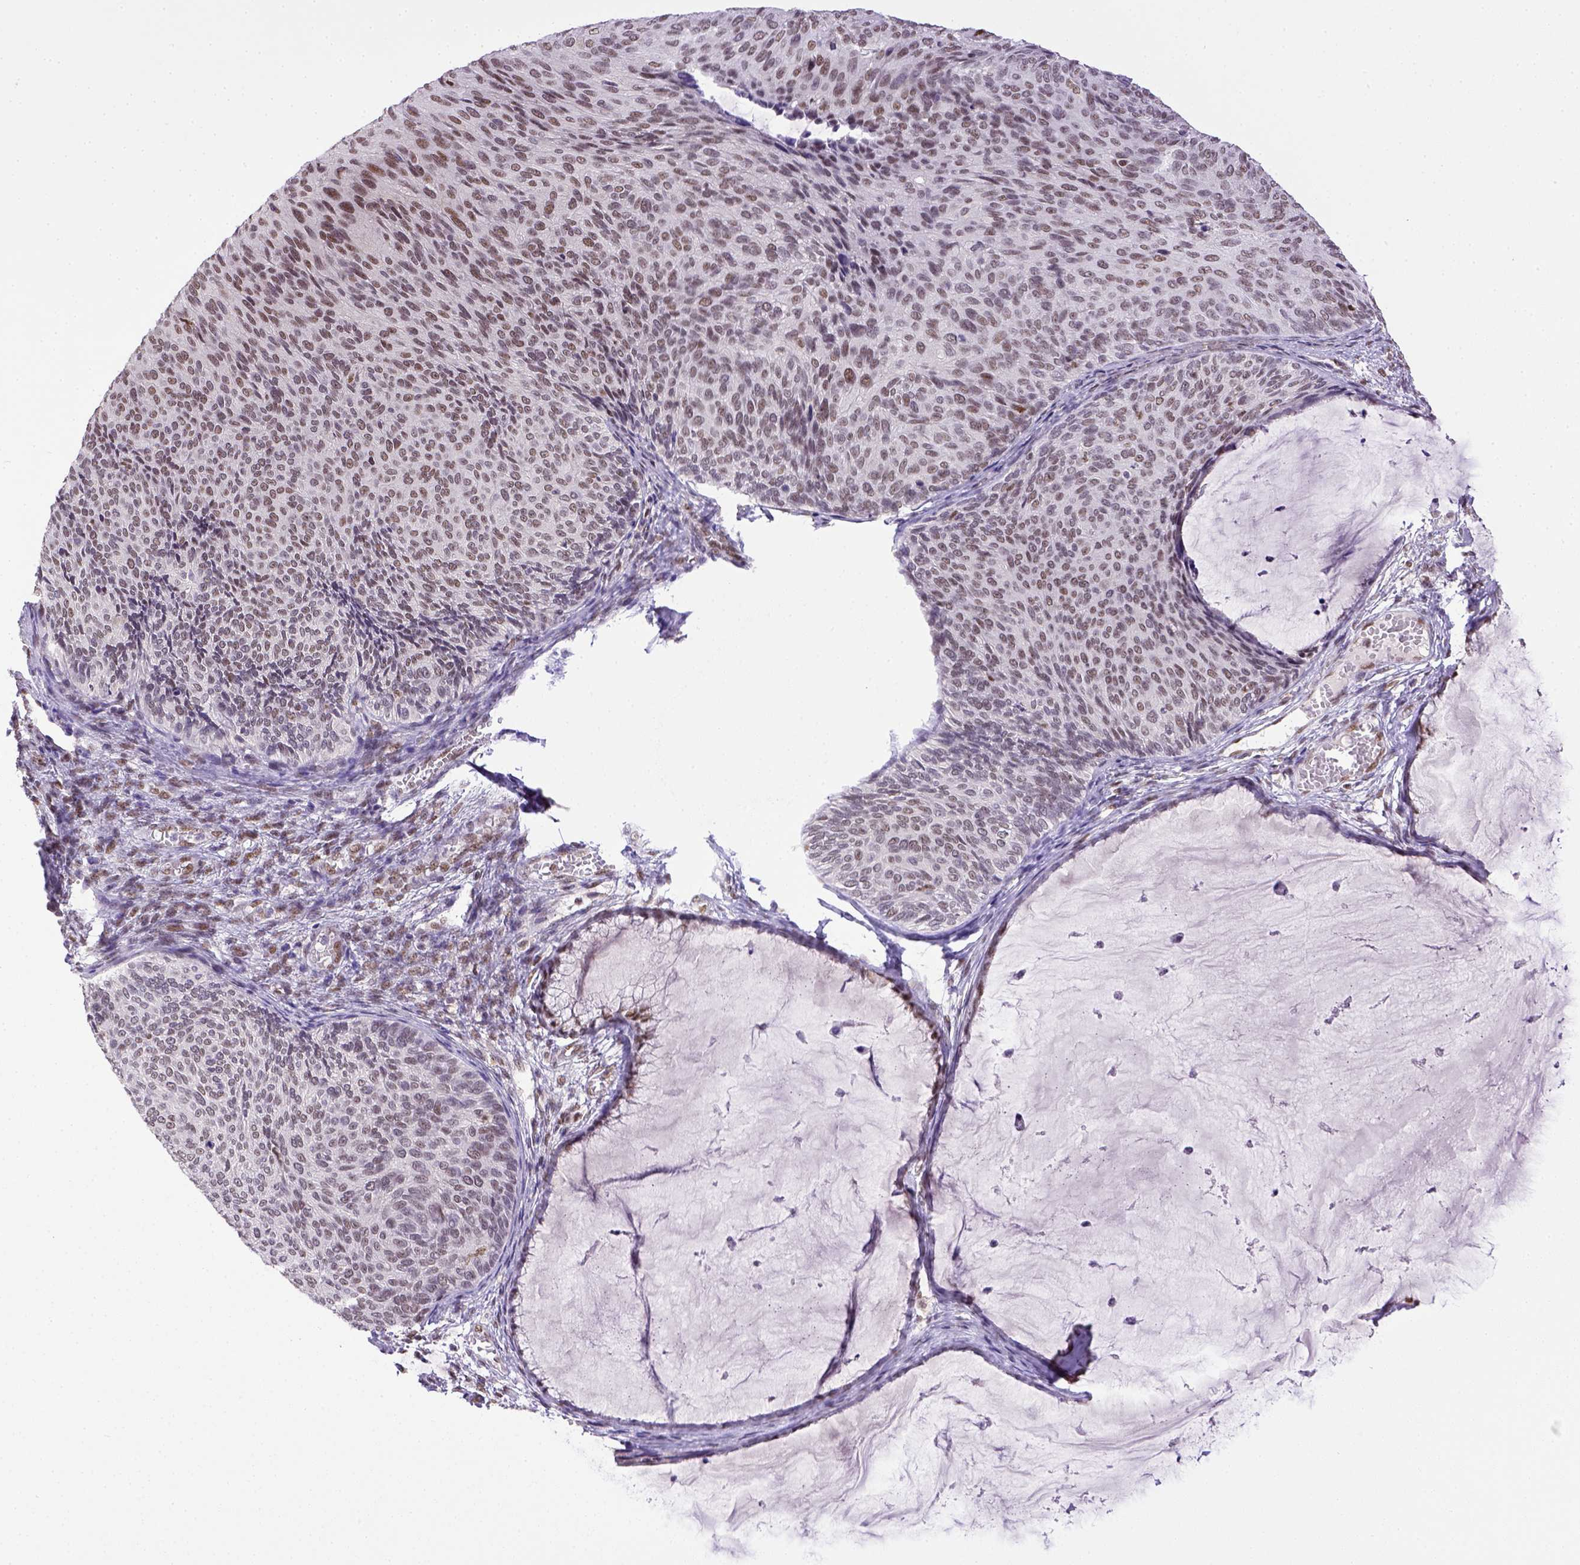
{"staining": {"intensity": "weak", "quantity": ">75%", "location": "cytoplasmic/membranous"}, "tissue": "cervical cancer", "cell_type": "Tumor cells", "image_type": "cancer", "snomed": [{"axis": "morphology", "description": "Squamous cell carcinoma, NOS"}, {"axis": "topography", "description": "Cervix"}], "caption": "Protein expression analysis of cervical cancer displays weak cytoplasmic/membranous staining in about >75% of tumor cells.", "gene": "ERCC1", "patient": {"sex": "female", "age": 36}}